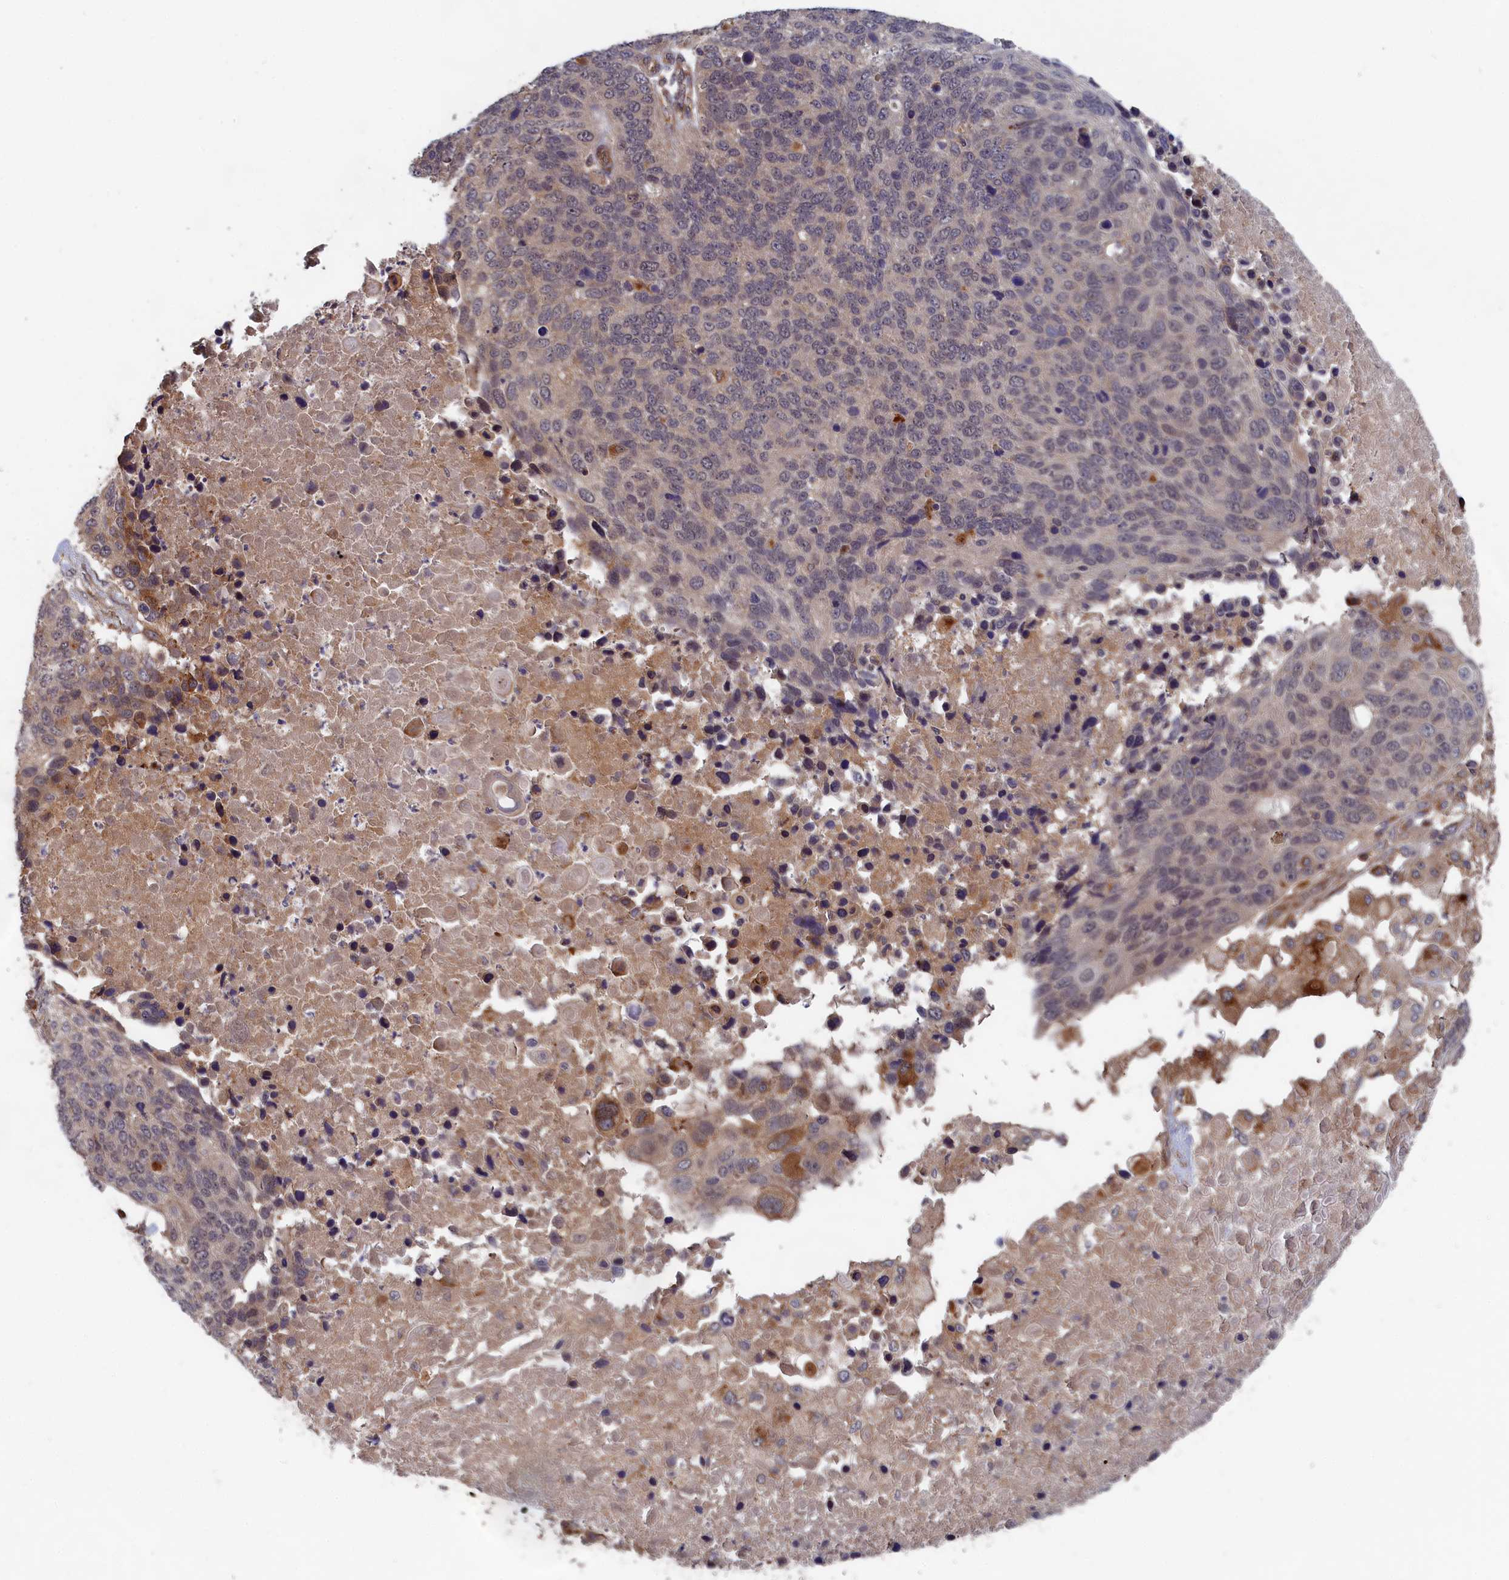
{"staining": {"intensity": "negative", "quantity": "none", "location": "none"}, "tissue": "lung cancer", "cell_type": "Tumor cells", "image_type": "cancer", "snomed": [{"axis": "morphology", "description": "Normal tissue, NOS"}, {"axis": "morphology", "description": "Squamous cell carcinoma, NOS"}, {"axis": "topography", "description": "Lymph node"}, {"axis": "topography", "description": "Lung"}], "caption": "IHC of lung squamous cell carcinoma reveals no staining in tumor cells.", "gene": "TRAPPC2L", "patient": {"sex": "male", "age": 66}}